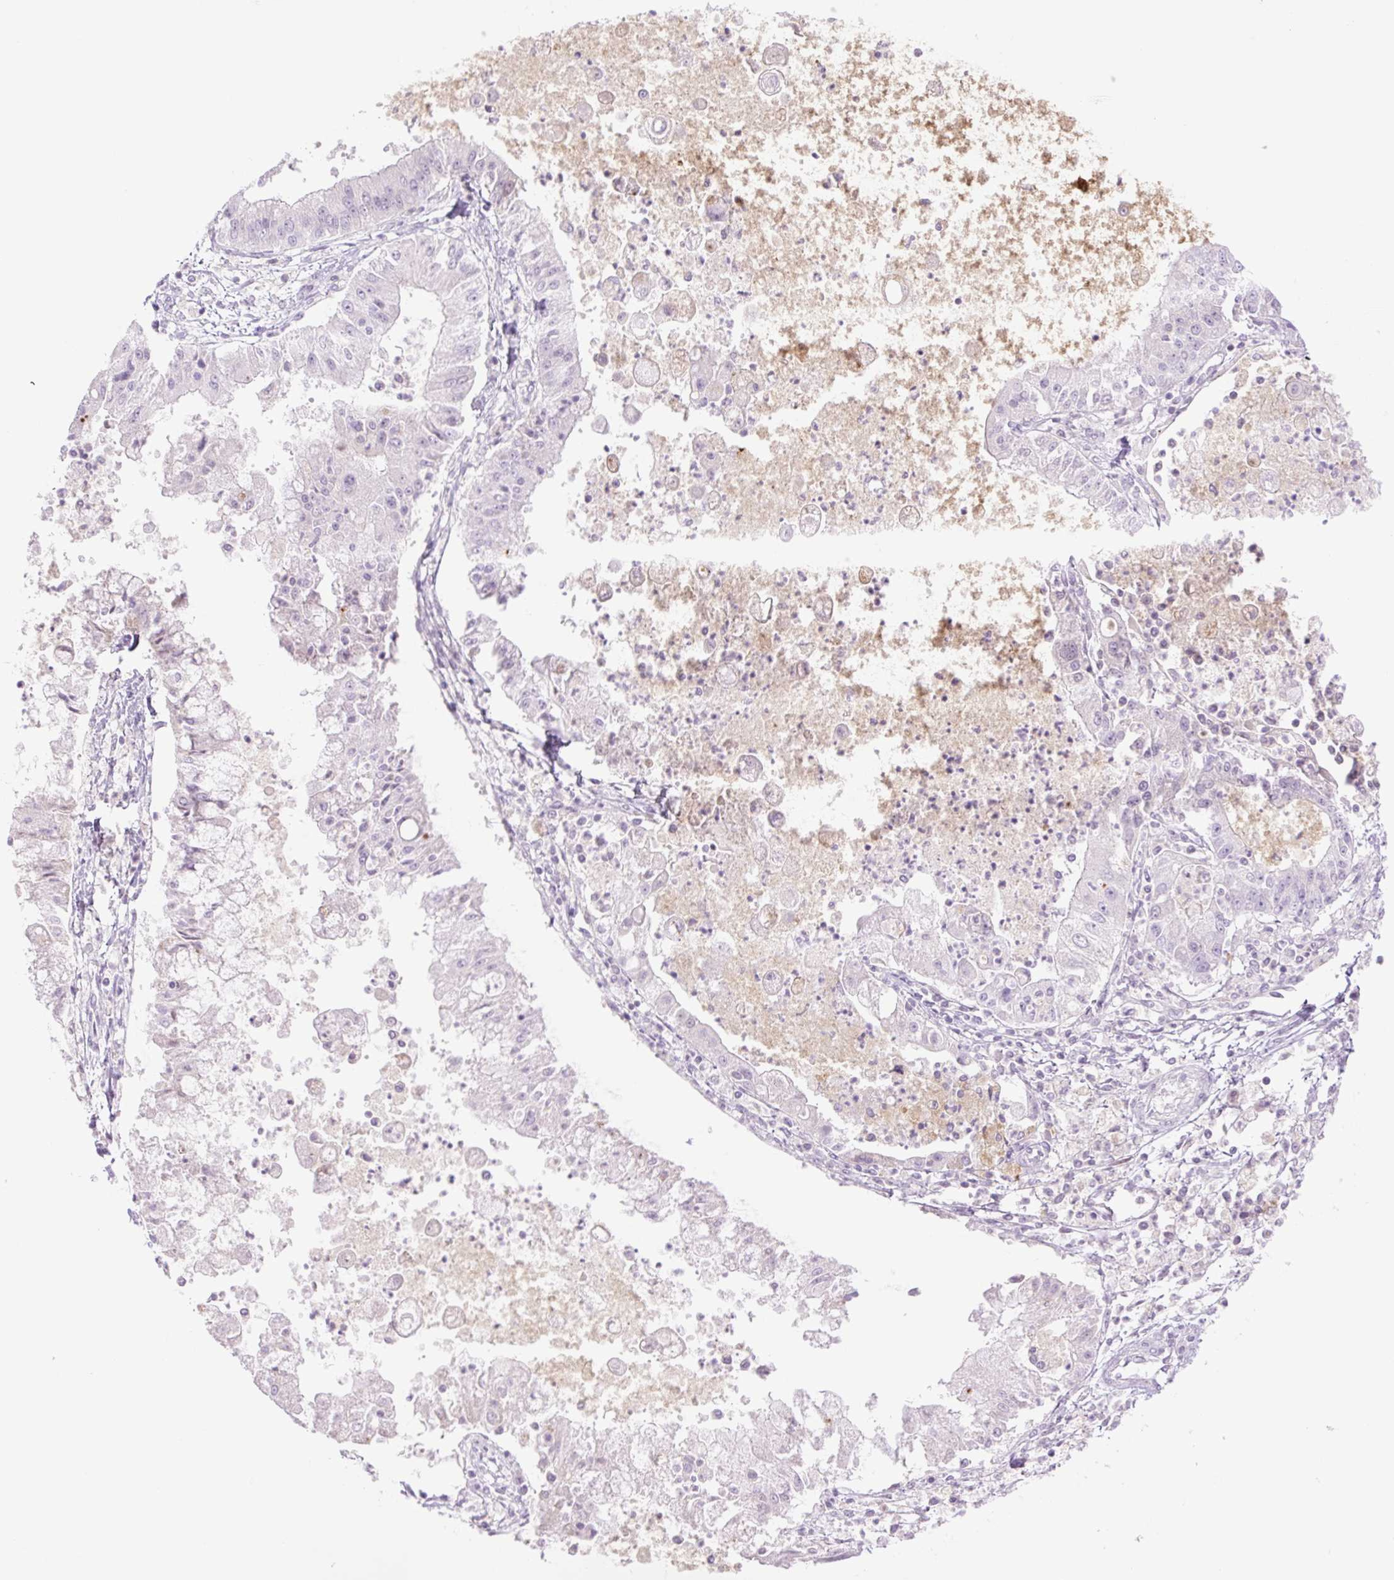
{"staining": {"intensity": "negative", "quantity": "none", "location": "none"}, "tissue": "ovarian cancer", "cell_type": "Tumor cells", "image_type": "cancer", "snomed": [{"axis": "morphology", "description": "Cystadenocarcinoma, mucinous, NOS"}, {"axis": "topography", "description": "Ovary"}], "caption": "Tumor cells show no significant positivity in ovarian mucinous cystadenocarcinoma. (Brightfield microscopy of DAB (3,3'-diaminobenzidine) immunohistochemistry at high magnification).", "gene": "TBX15", "patient": {"sex": "female", "age": 70}}